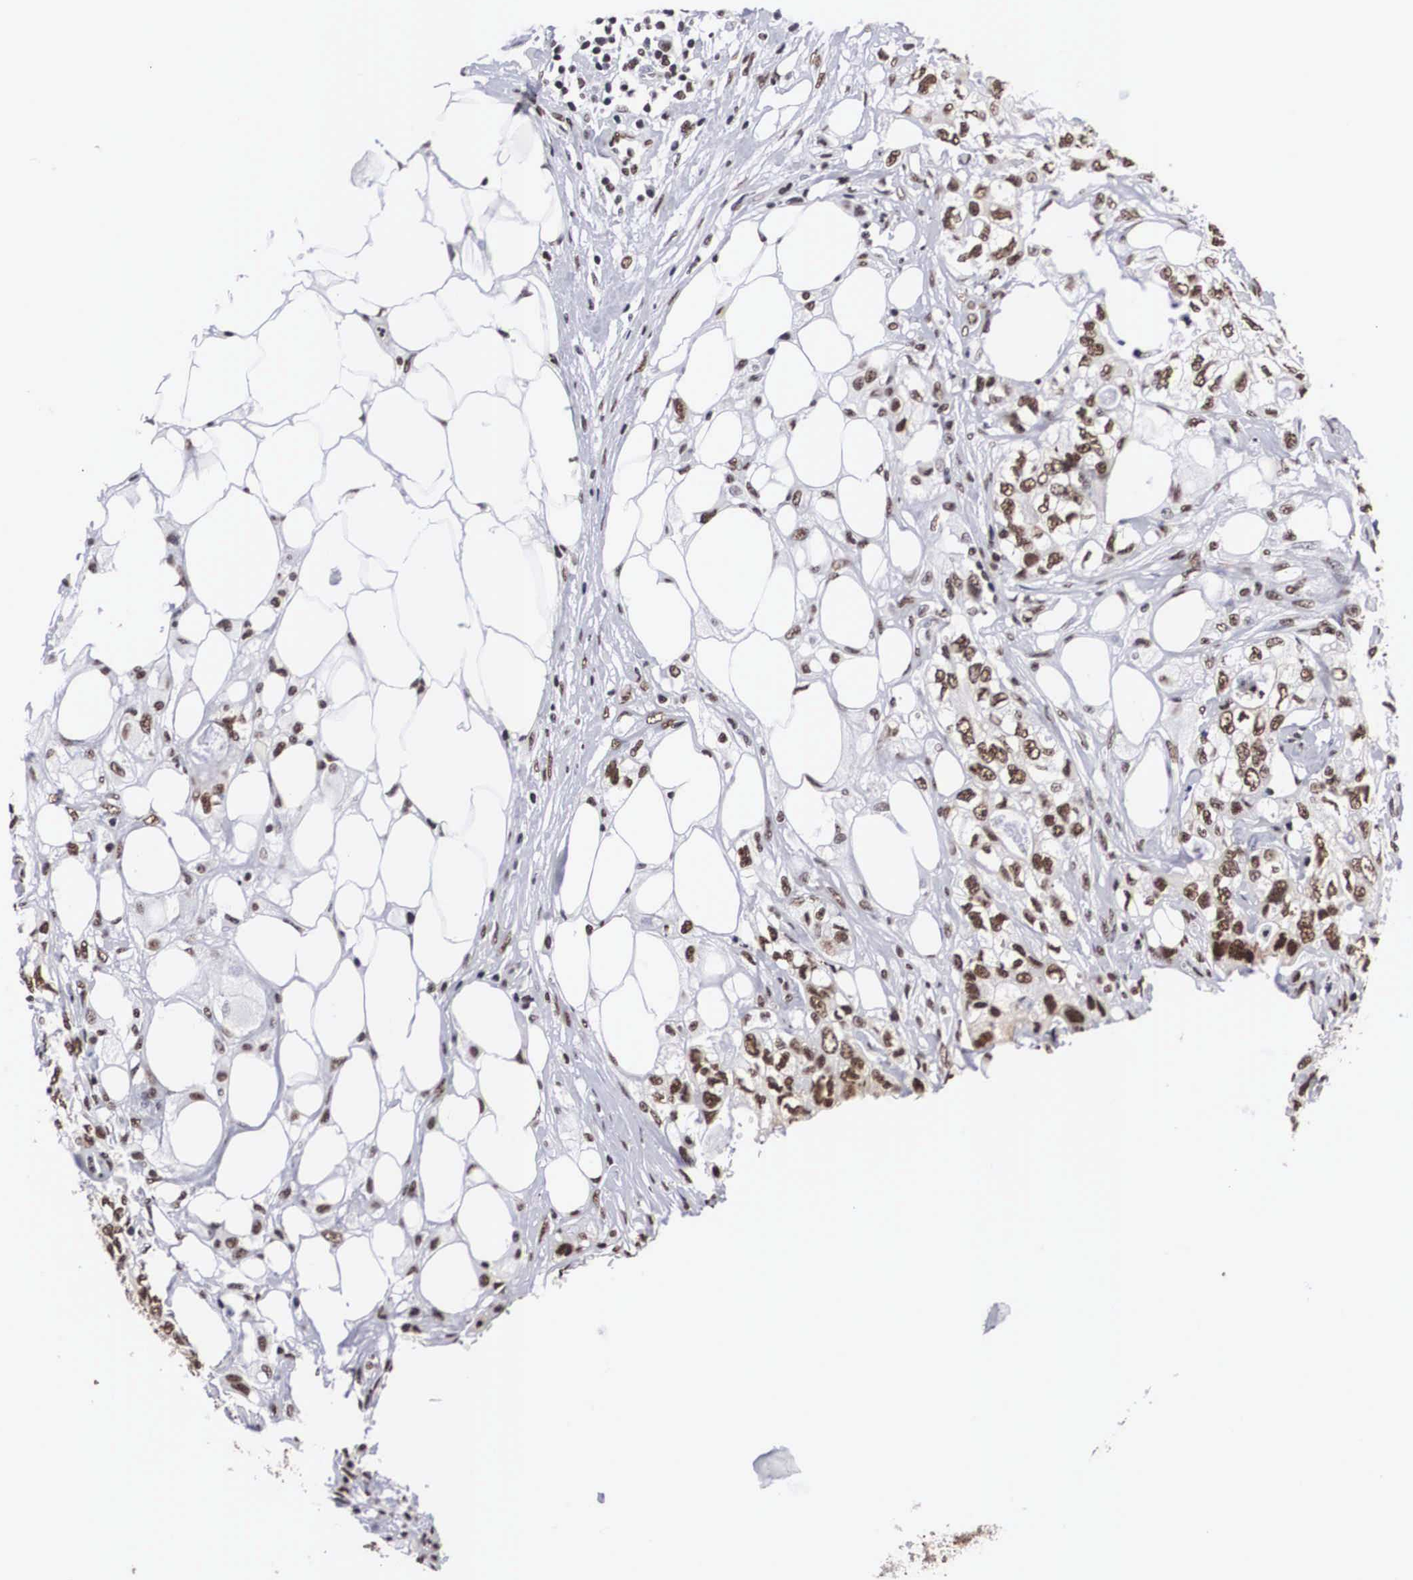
{"staining": {"intensity": "moderate", "quantity": ">75%", "location": "nuclear"}, "tissue": "colorectal cancer", "cell_type": "Tumor cells", "image_type": "cancer", "snomed": [{"axis": "morphology", "description": "Adenocarcinoma, NOS"}, {"axis": "topography", "description": "Rectum"}], "caption": "Brown immunohistochemical staining in human adenocarcinoma (colorectal) displays moderate nuclear expression in approximately >75% of tumor cells.", "gene": "ACIN1", "patient": {"sex": "female", "age": 57}}